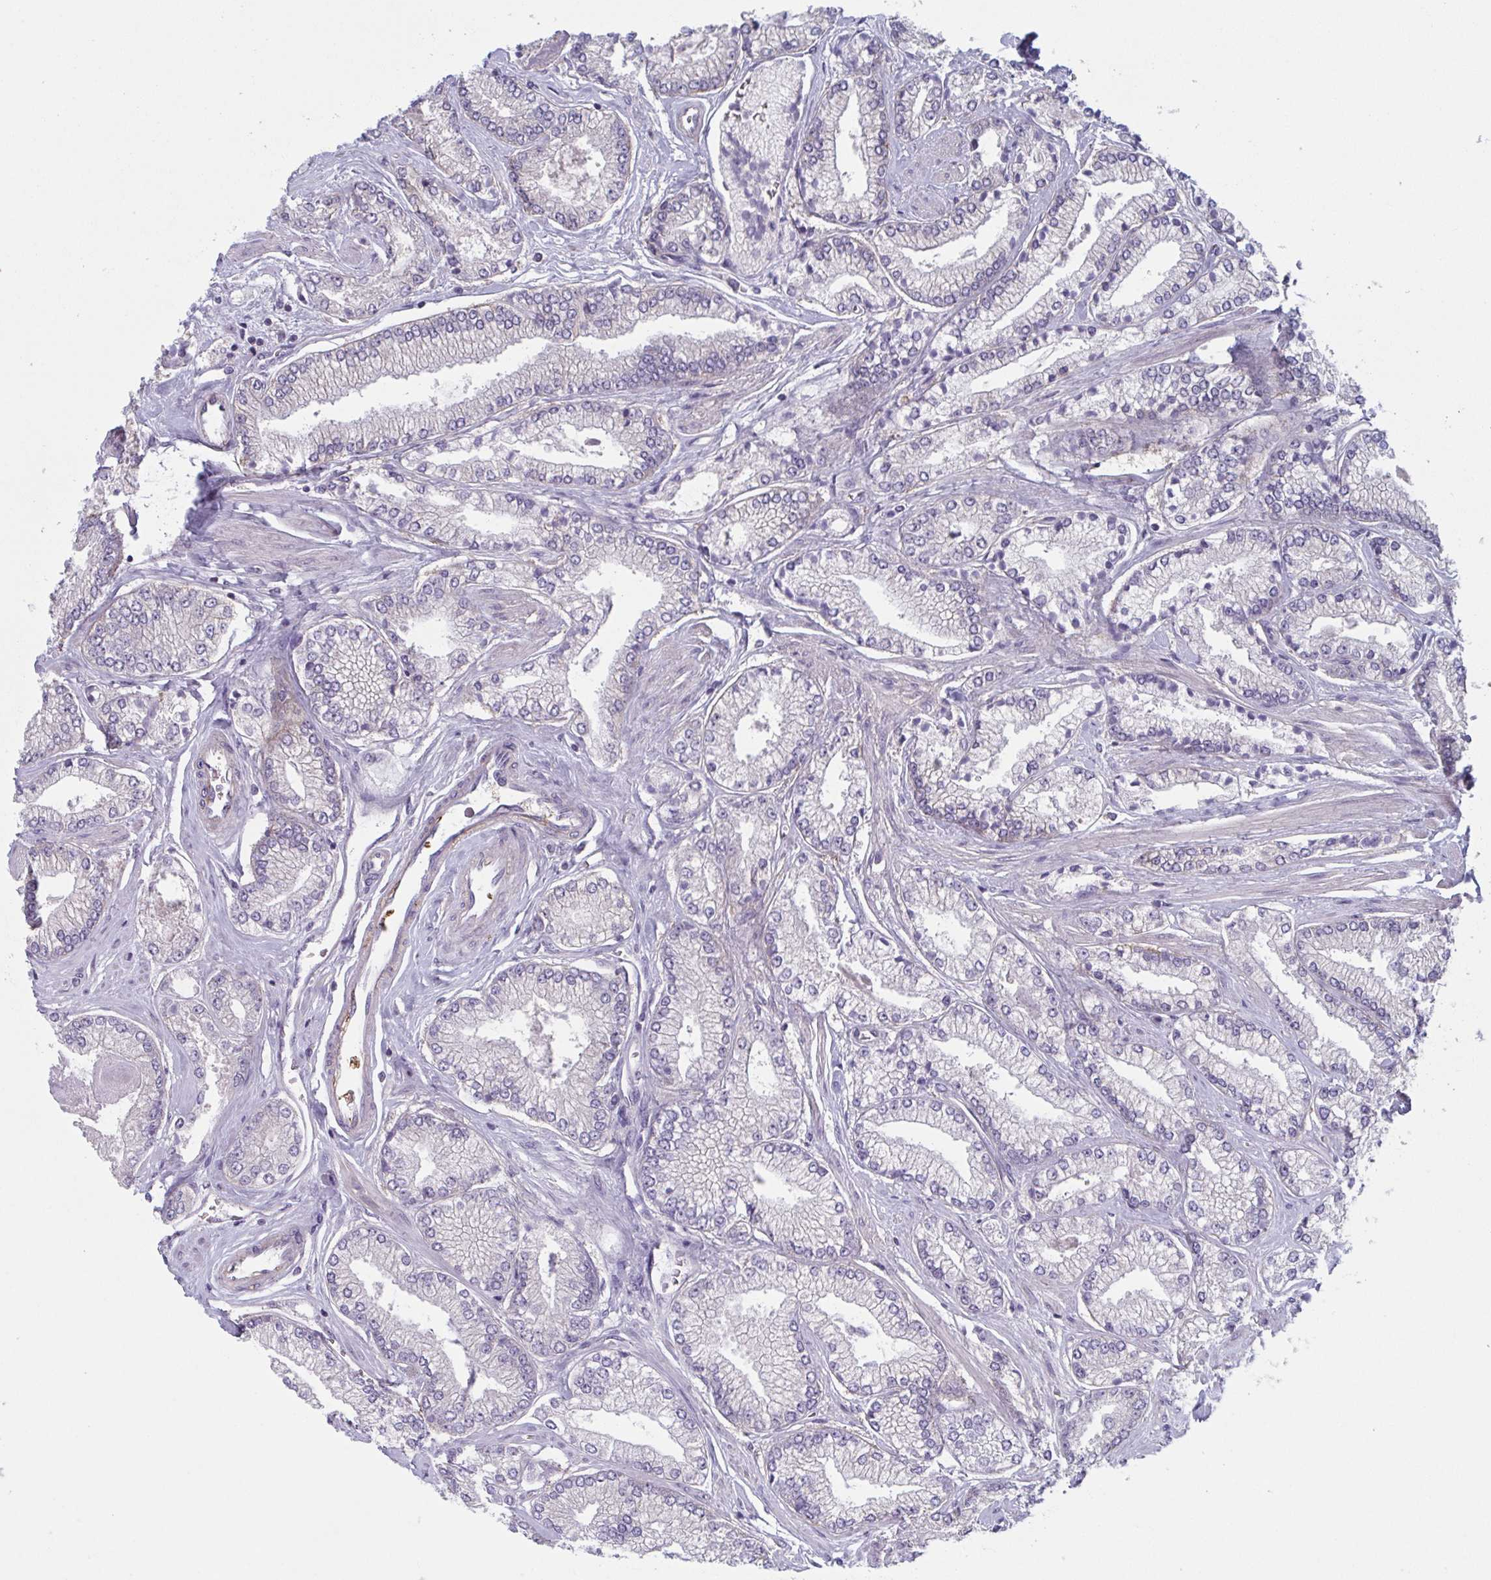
{"staining": {"intensity": "negative", "quantity": "none", "location": "none"}, "tissue": "prostate cancer", "cell_type": "Tumor cells", "image_type": "cancer", "snomed": [{"axis": "morphology", "description": "Adenocarcinoma, Low grade"}, {"axis": "topography", "description": "Prostate"}], "caption": "This is an immunohistochemistry image of human prostate cancer (adenocarcinoma (low-grade)). There is no expression in tumor cells.", "gene": "STK26", "patient": {"sex": "male", "age": 67}}